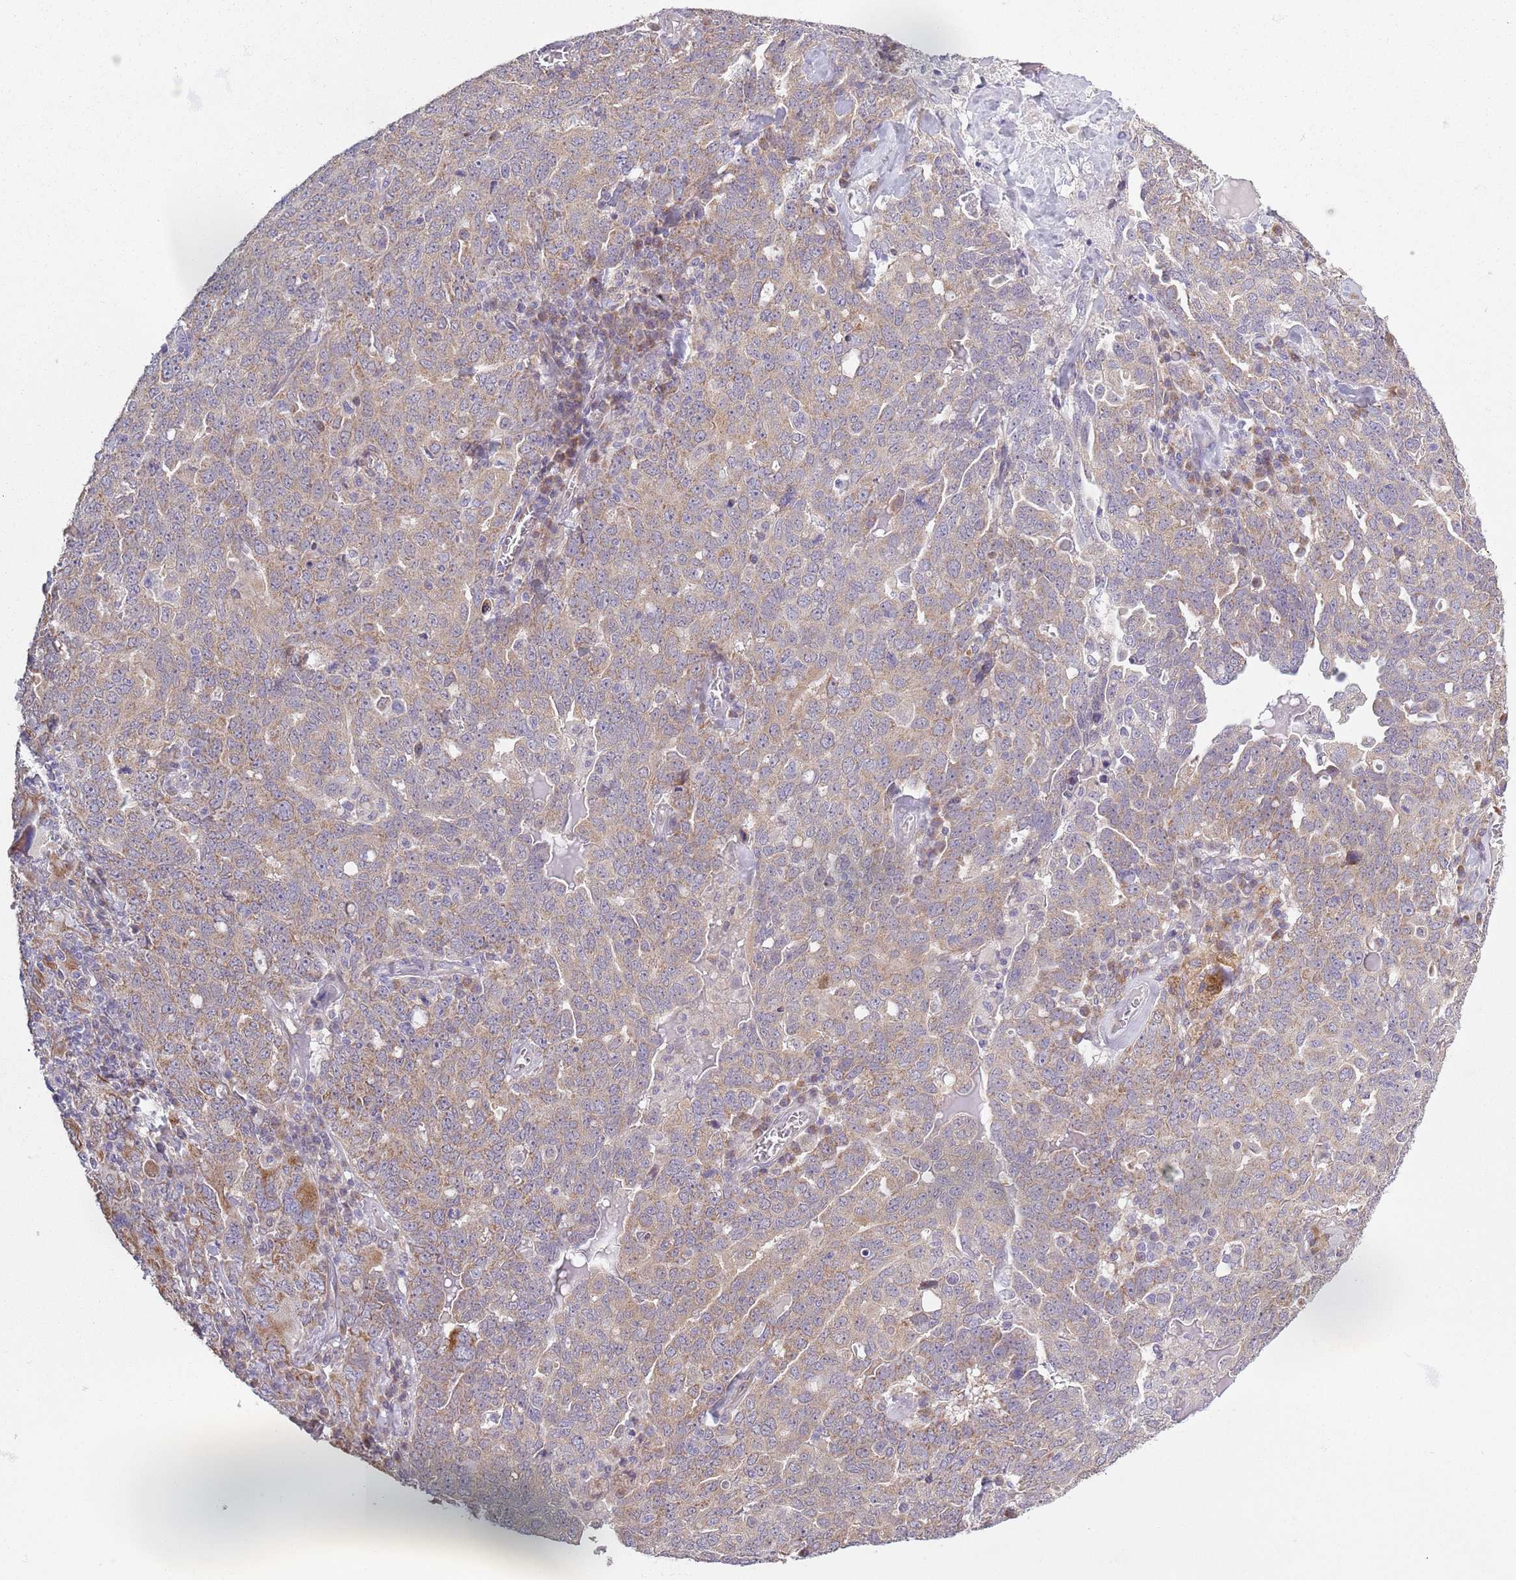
{"staining": {"intensity": "moderate", "quantity": "<25%", "location": "cytoplasmic/membranous"}, "tissue": "ovarian cancer", "cell_type": "Tumor cells", "image_type": "cancer", "snomed": [{"axis": "morphology", "description": "Carcinoma, endometroid"}, {"axis": "topography", "description": "Ovary"}], "caption": "The immunohistochemical stain labels moderate cytoplasmic/membranous expression in tumor cells of ovarian cancer tissue. (DAB IHC with brightfield microscopy, high magnification).", "gene": "COQ5", "patient": {"sex": "female", "age": 62}}